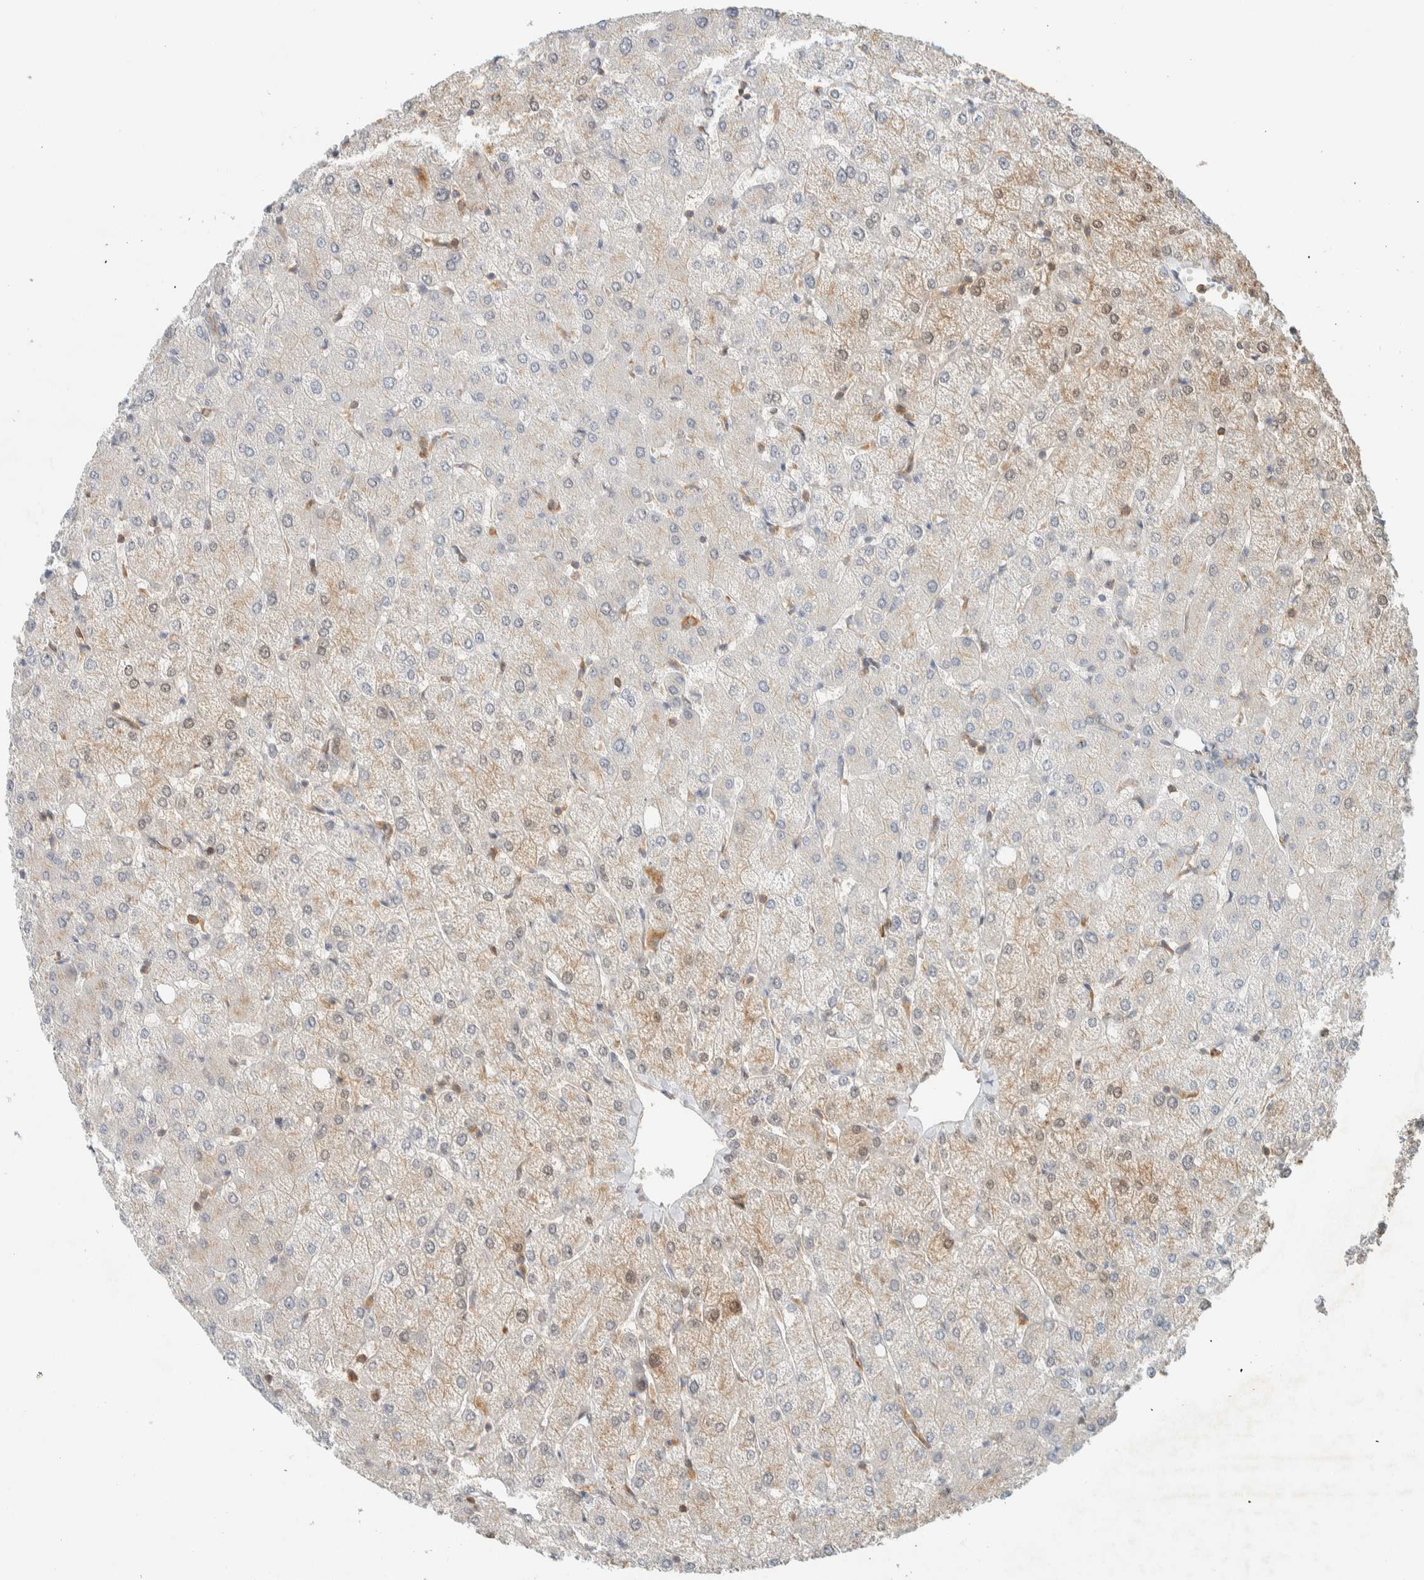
{"staining": {"intensity": "negative", "quantity": "none", "location": "none"}, "tissue": "liver", "cell_type": "Cholangiocytes", "image_type": "normal", "snomed": [{"axis": "morphology", "description": "Normal tissue, NOS"}, {"axis": "topography", "description": "Liver"}], "caption": "A photomicrograph of liver stained for a protein shows no brown staining in cholangiocytes. (Immunohistochemistry (ihc), brightfield microscopy, high magnification).", "gene": "RAB11FIP1", "patient": {"sex": "female", "age": 54}}